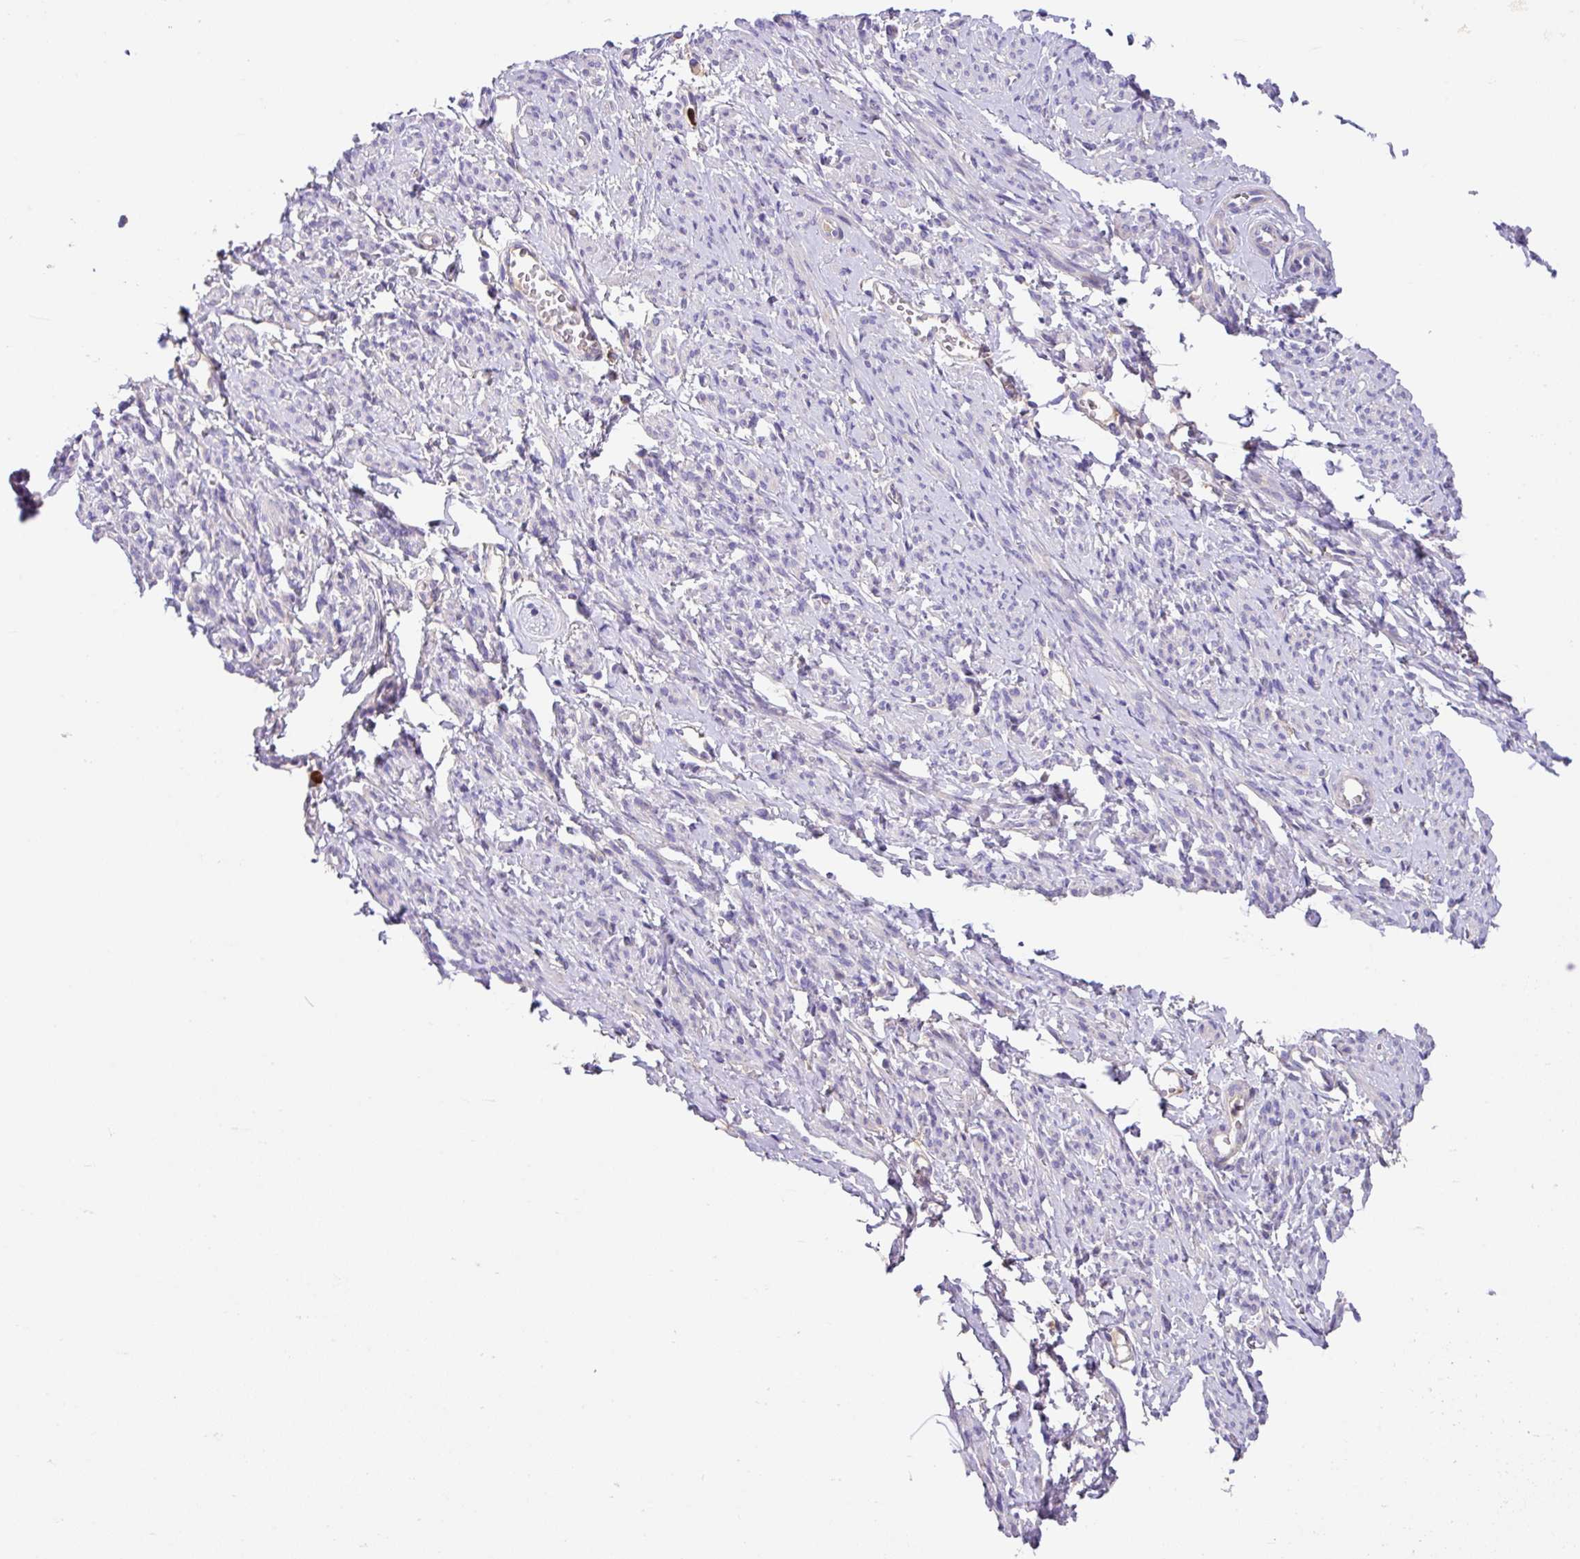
{"staining": {"intensity": "negative", "quantity": "none", "location": "none"}, "tissue": "smooth muscle", "cell_type": "Smooth muscle cells", "image_type": "normal", "snomed": [{"axis": "morphology", "description": "Normal tissue, NOS"}, {"axis": "topography", "description": "Smooth muscle"}], "caption": "Human smooth muscle stained for a protein using immunohistochemistry exhibits no positivity in smooth muscle cells.", "gene": "CRISP3", "patient": {"sex": "female", "age": 65}}